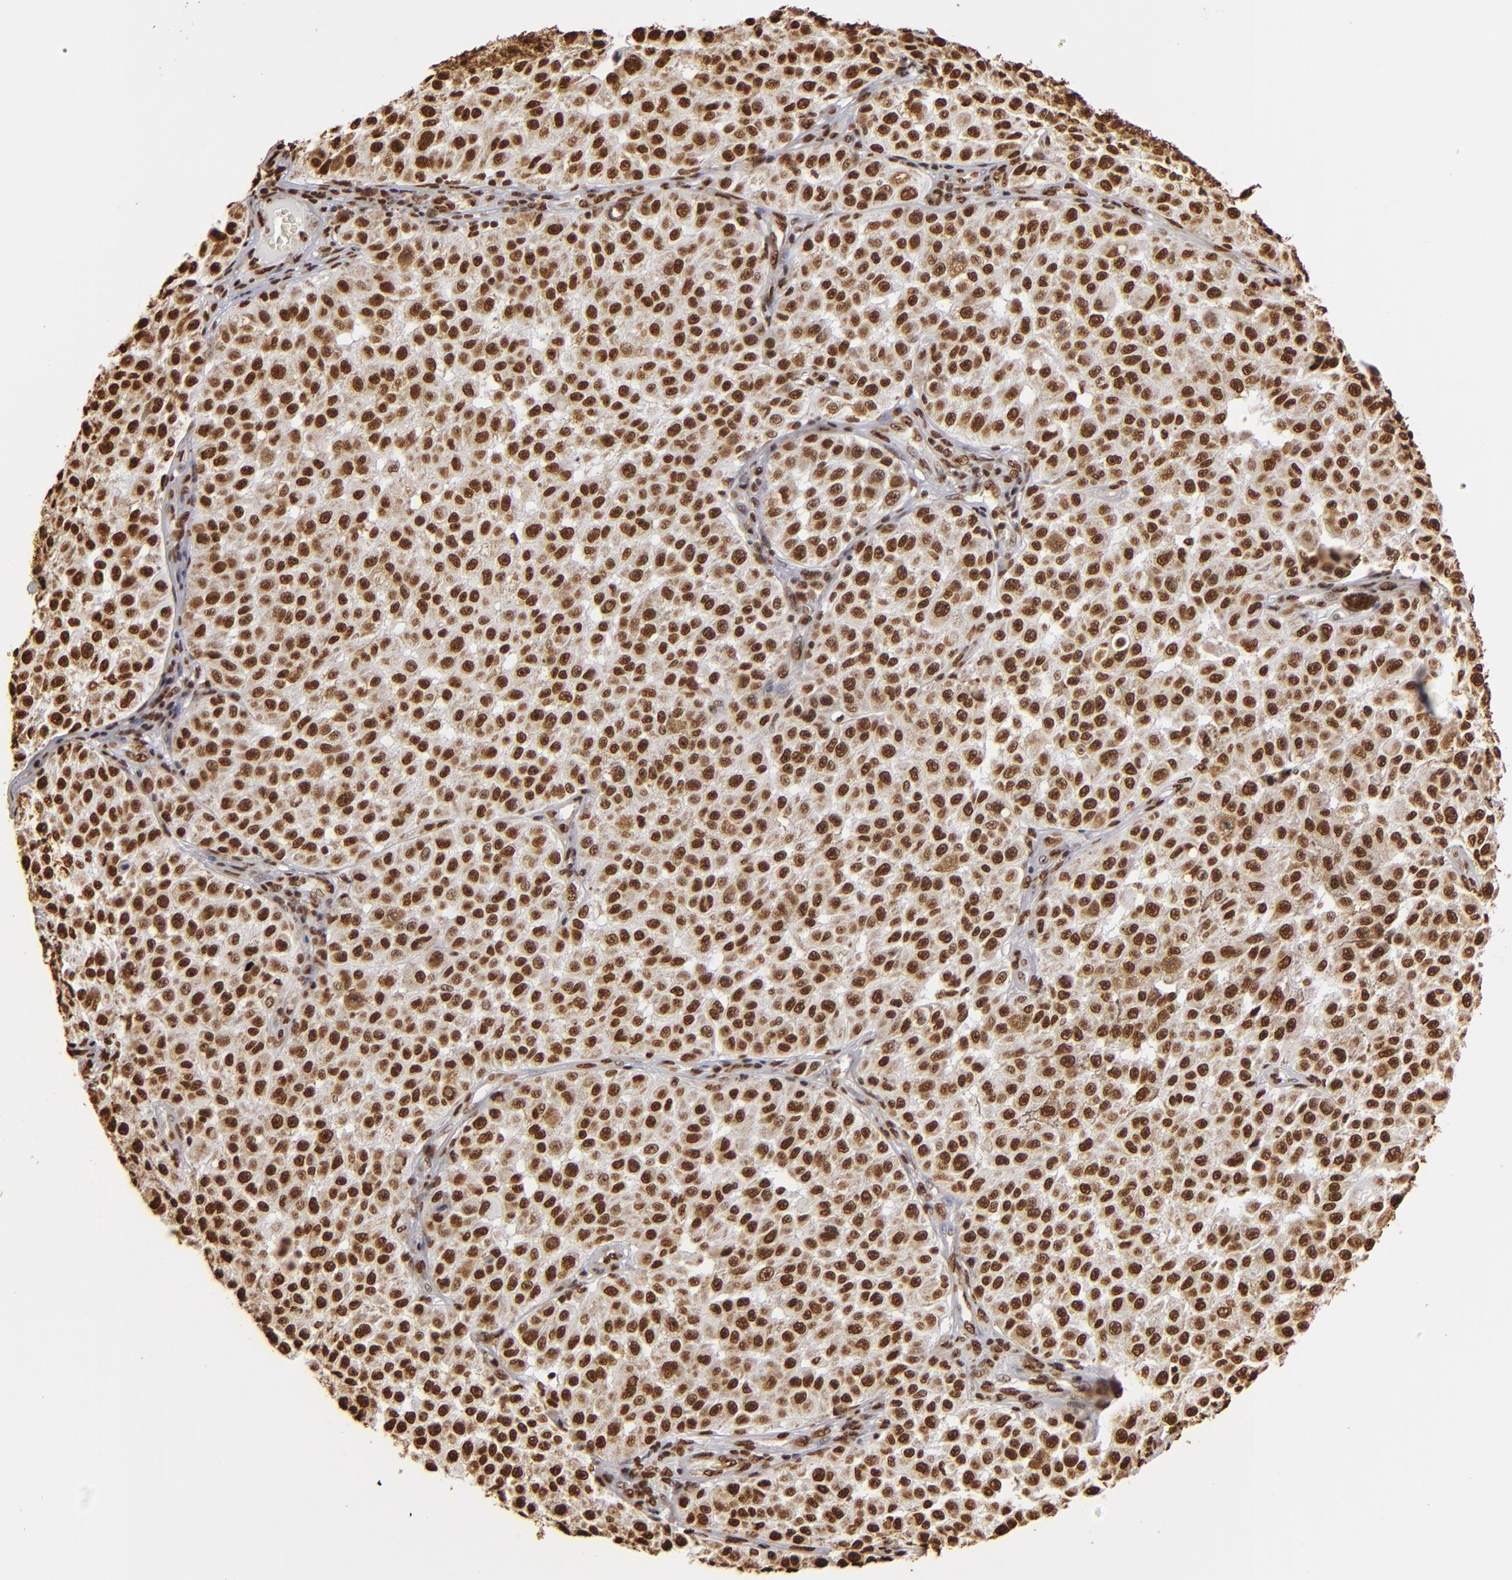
{"staining": {"intensity": "strong", "quantity": ">75%", "location": "nuclear"}, "tissue": "melanoma", "cell_type": "Tumor cells", "image_type": "cancer", "snomed": [{"axis": "morphology", "description": "Malignant melanoma, NOS"}, {"axis": "topography", "description": "Skin"}], "caption": "High-magnification brightfield microscopy of melanoma stained with DAB (3,3'-diaminobenzidine) (brown) and counterstained with hematoxylin (blue). tumor cells exhibit strong nuclear staining is present in about>75% of cells.", "gene": "ILF3", "patient": {"sex": "female", "age": 64}}